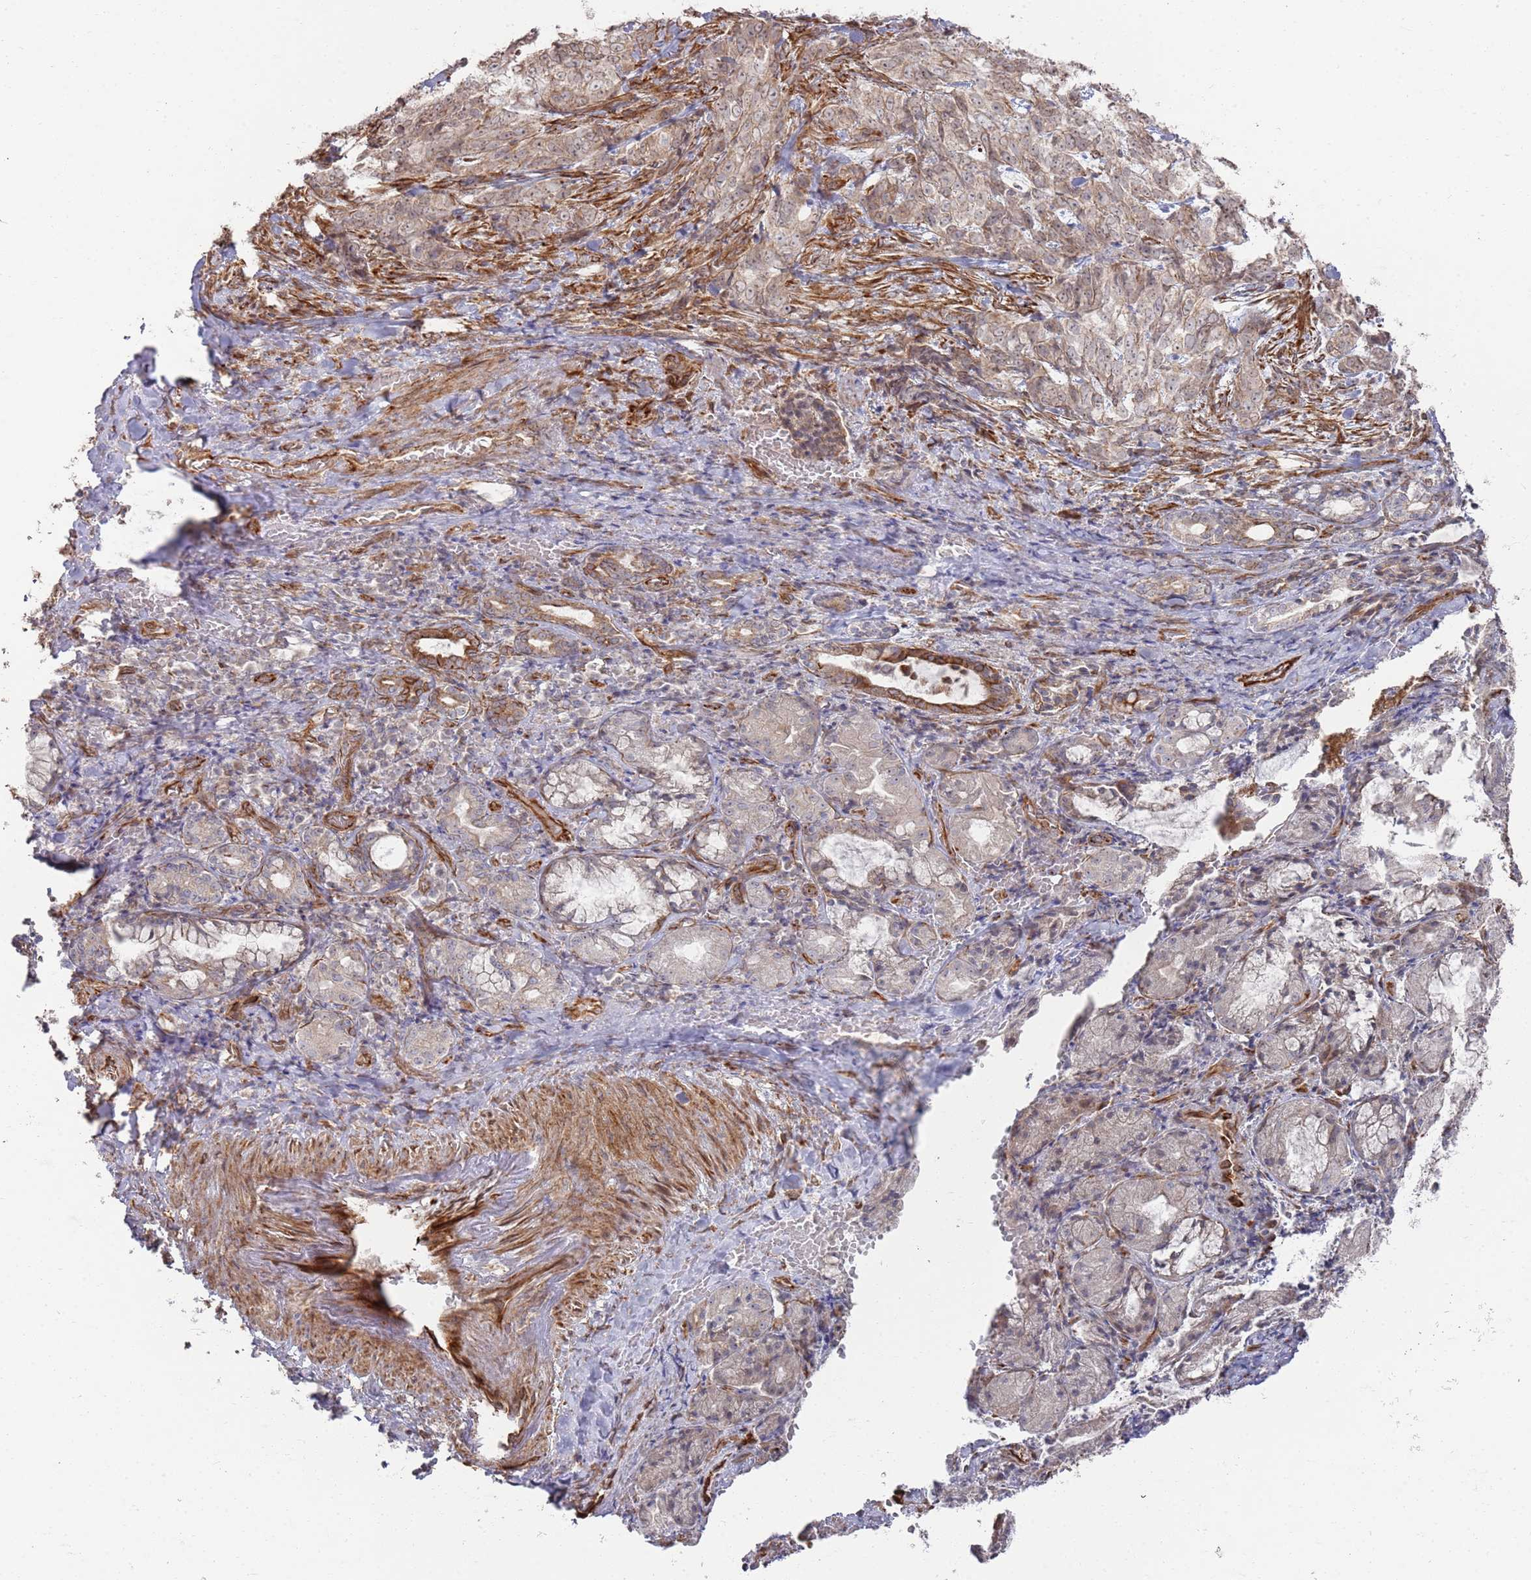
{"staining": {"intensity": "moderate", "quantity": ">75%", "location": "cytoplasmic/membranous"}, "tissue": "adipose tissue", "cell_type": "Adipocytes", "image_type": "normal", "snomed": [{"axis": "morphology", "description": "Normal tissue, NOS"}, {"axis": "morphology", "description": "Basal cell carcinoma"}, {"axis": "topography", "description": "Cartilage tissue"}, {"axis": "topography", "description": "Nasopharynx"}, {"axis": "topography", "description": "Oral tissue"}], "caption": "Adipocytes show moderate cytoplasmic/membranous expression in approximately >75% of cells in normal adipose tissue. Nuclei are stained in blue.", "gene": "PHF21A", "patient": {"sex": "female", "age": 77}}